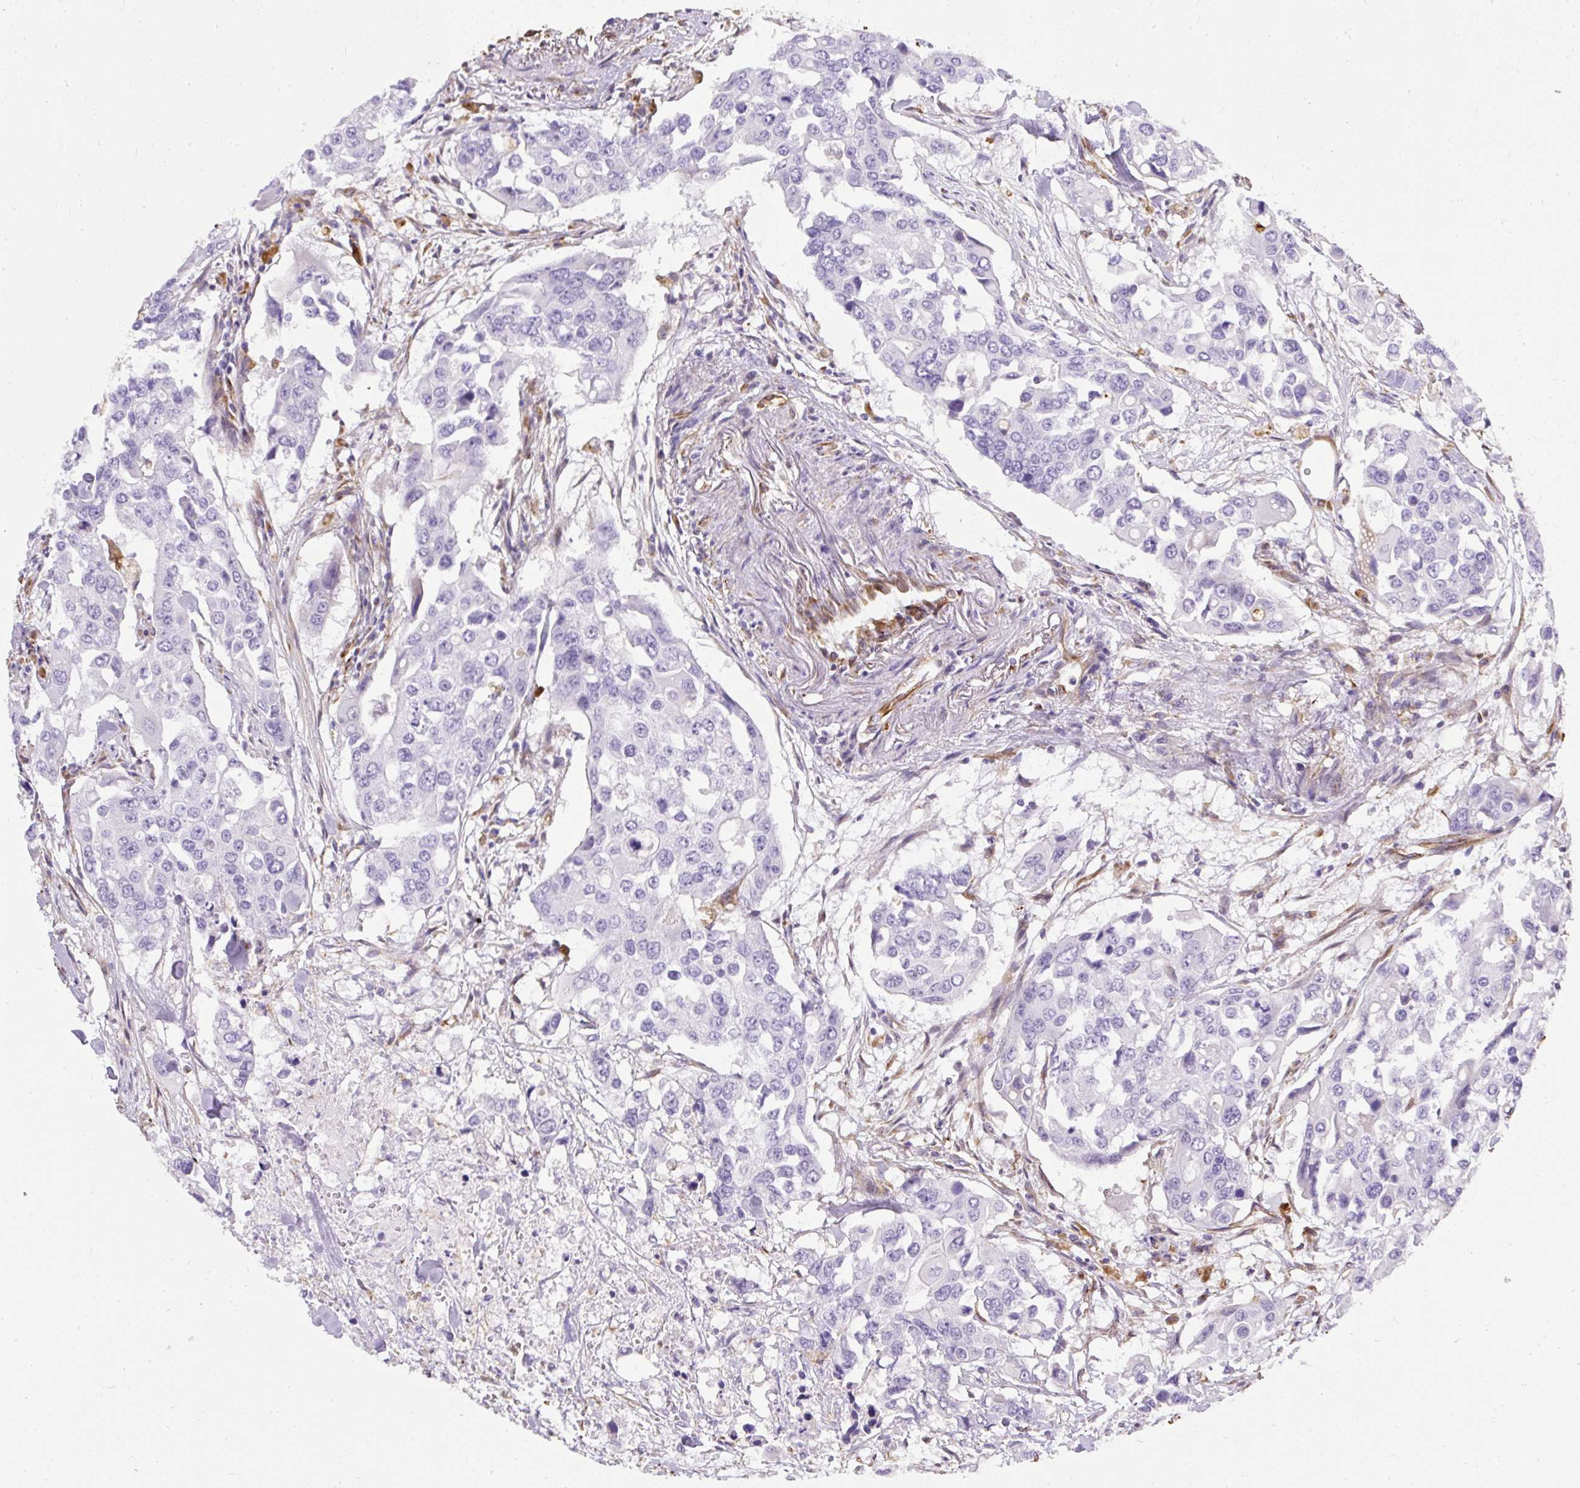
{"staining": {"intensity": "negative", "quantity": "none", "location": "none"}, "tissue": "colorectal cancer", "cell_type": "Tumor cells", "image_type": "cancer", "snomed": [{"axis": "morphology", "description": "Adenocarcinoma, NOS"}, {"axis": "topography", "description": "Colon"}], "caption": "Histopathology image shows no significant protein expression in tumor cells of colorectal cancer (adenocarcinoma). (Brightfield microscopy of DAB immunohistochemistry at high magnification).", "gene": "PLS1", "patient": {"sex": "male", "age": 77}}